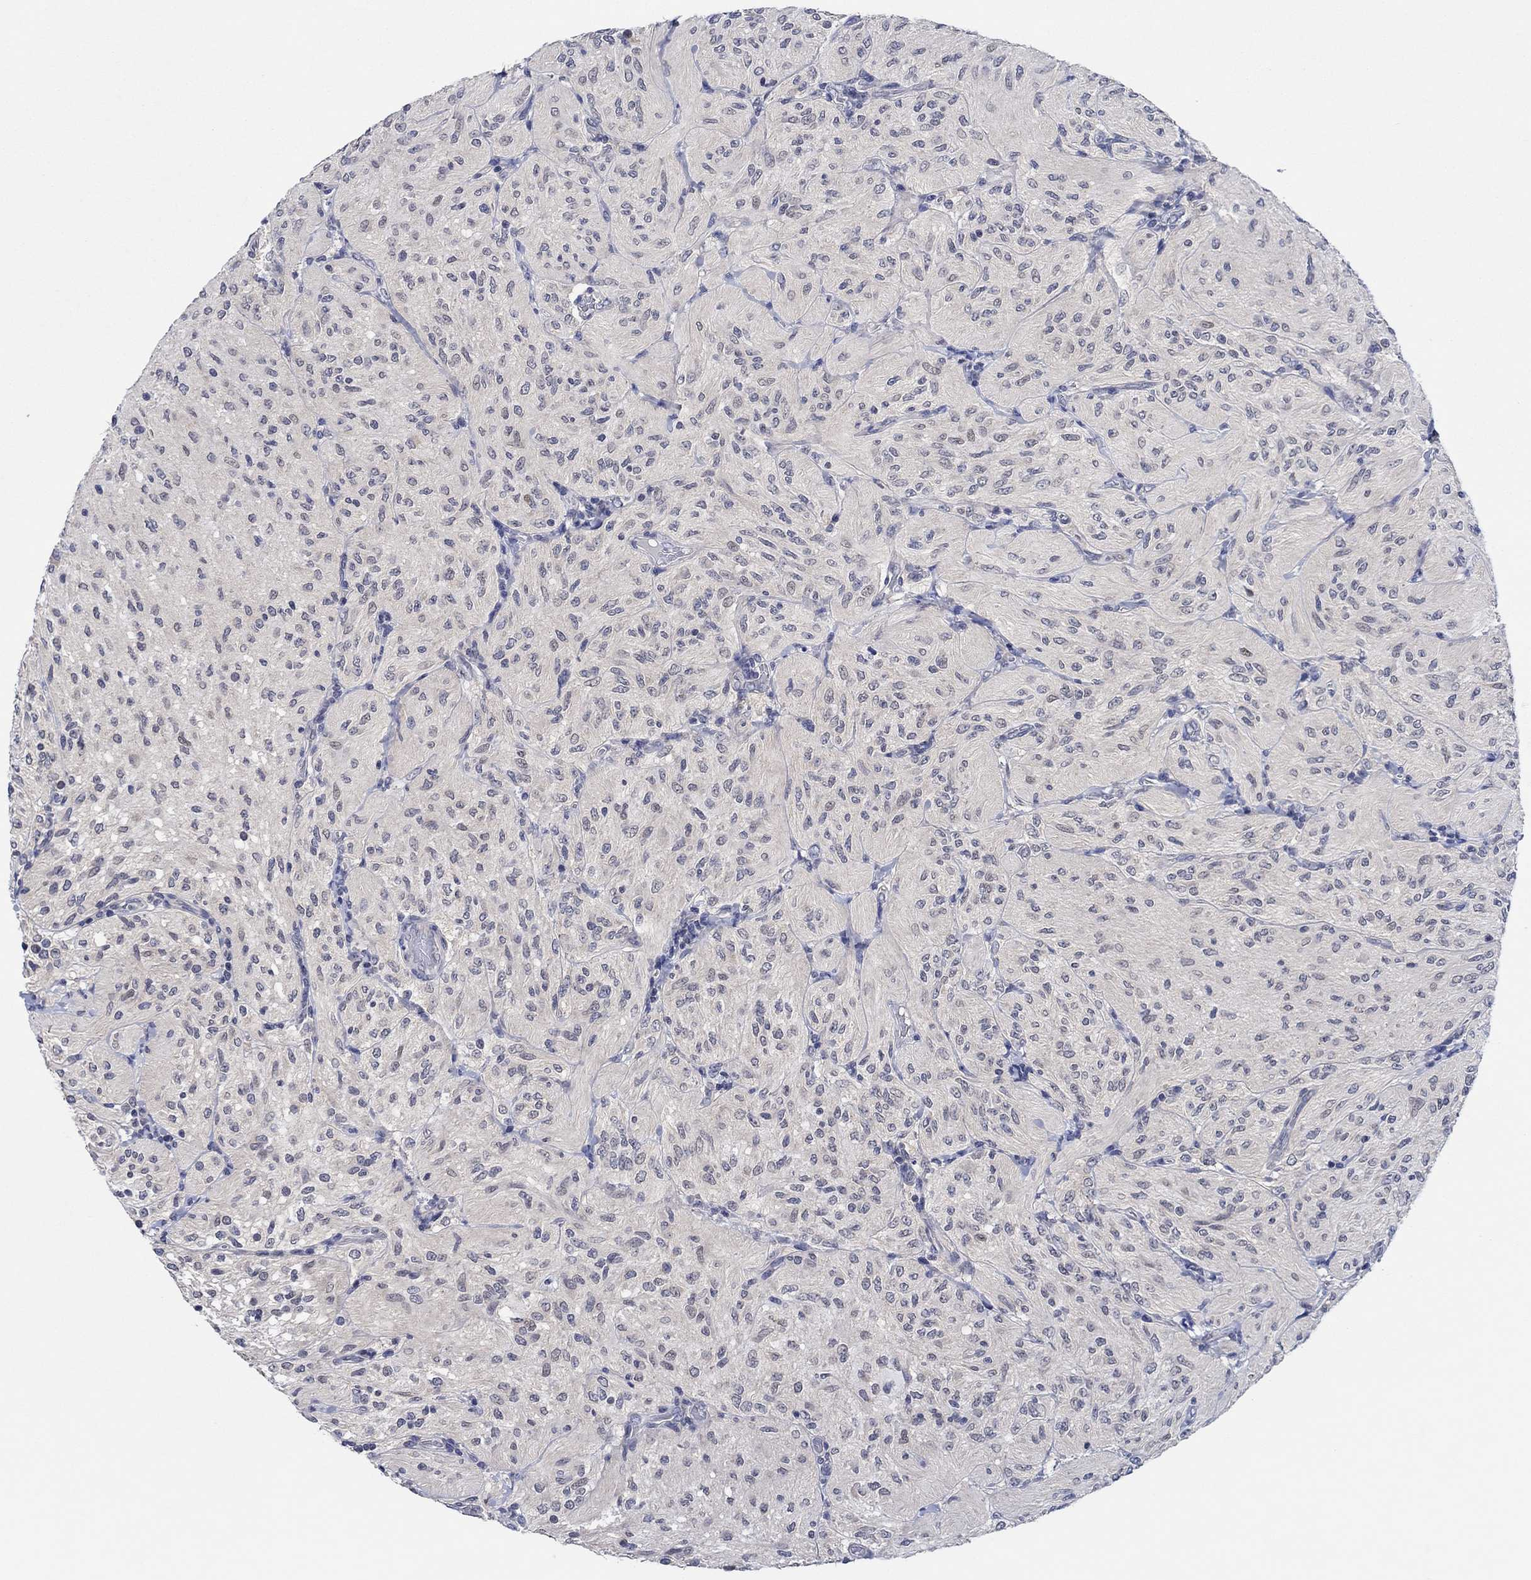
{"staining": {"intensity": "negative", "quantity": "none", "location": "none"}, "tissue": "glioma", "cell_type": "Tumor cells", "image_type": "cancer", "snomed": [{"axis": "morphology", "description": "Glioma, malignant, Low grade"}, {"axis": "topography", "description": "Brain"}], "caption": "IHC micrograph of neoplastic tissue: malignant glioma (low-grade) stained with DAB demonstrates no significant protein expression in tumor cells.", "gene": "PRRT3", "patient": {"sex": "male", "age": 3}}